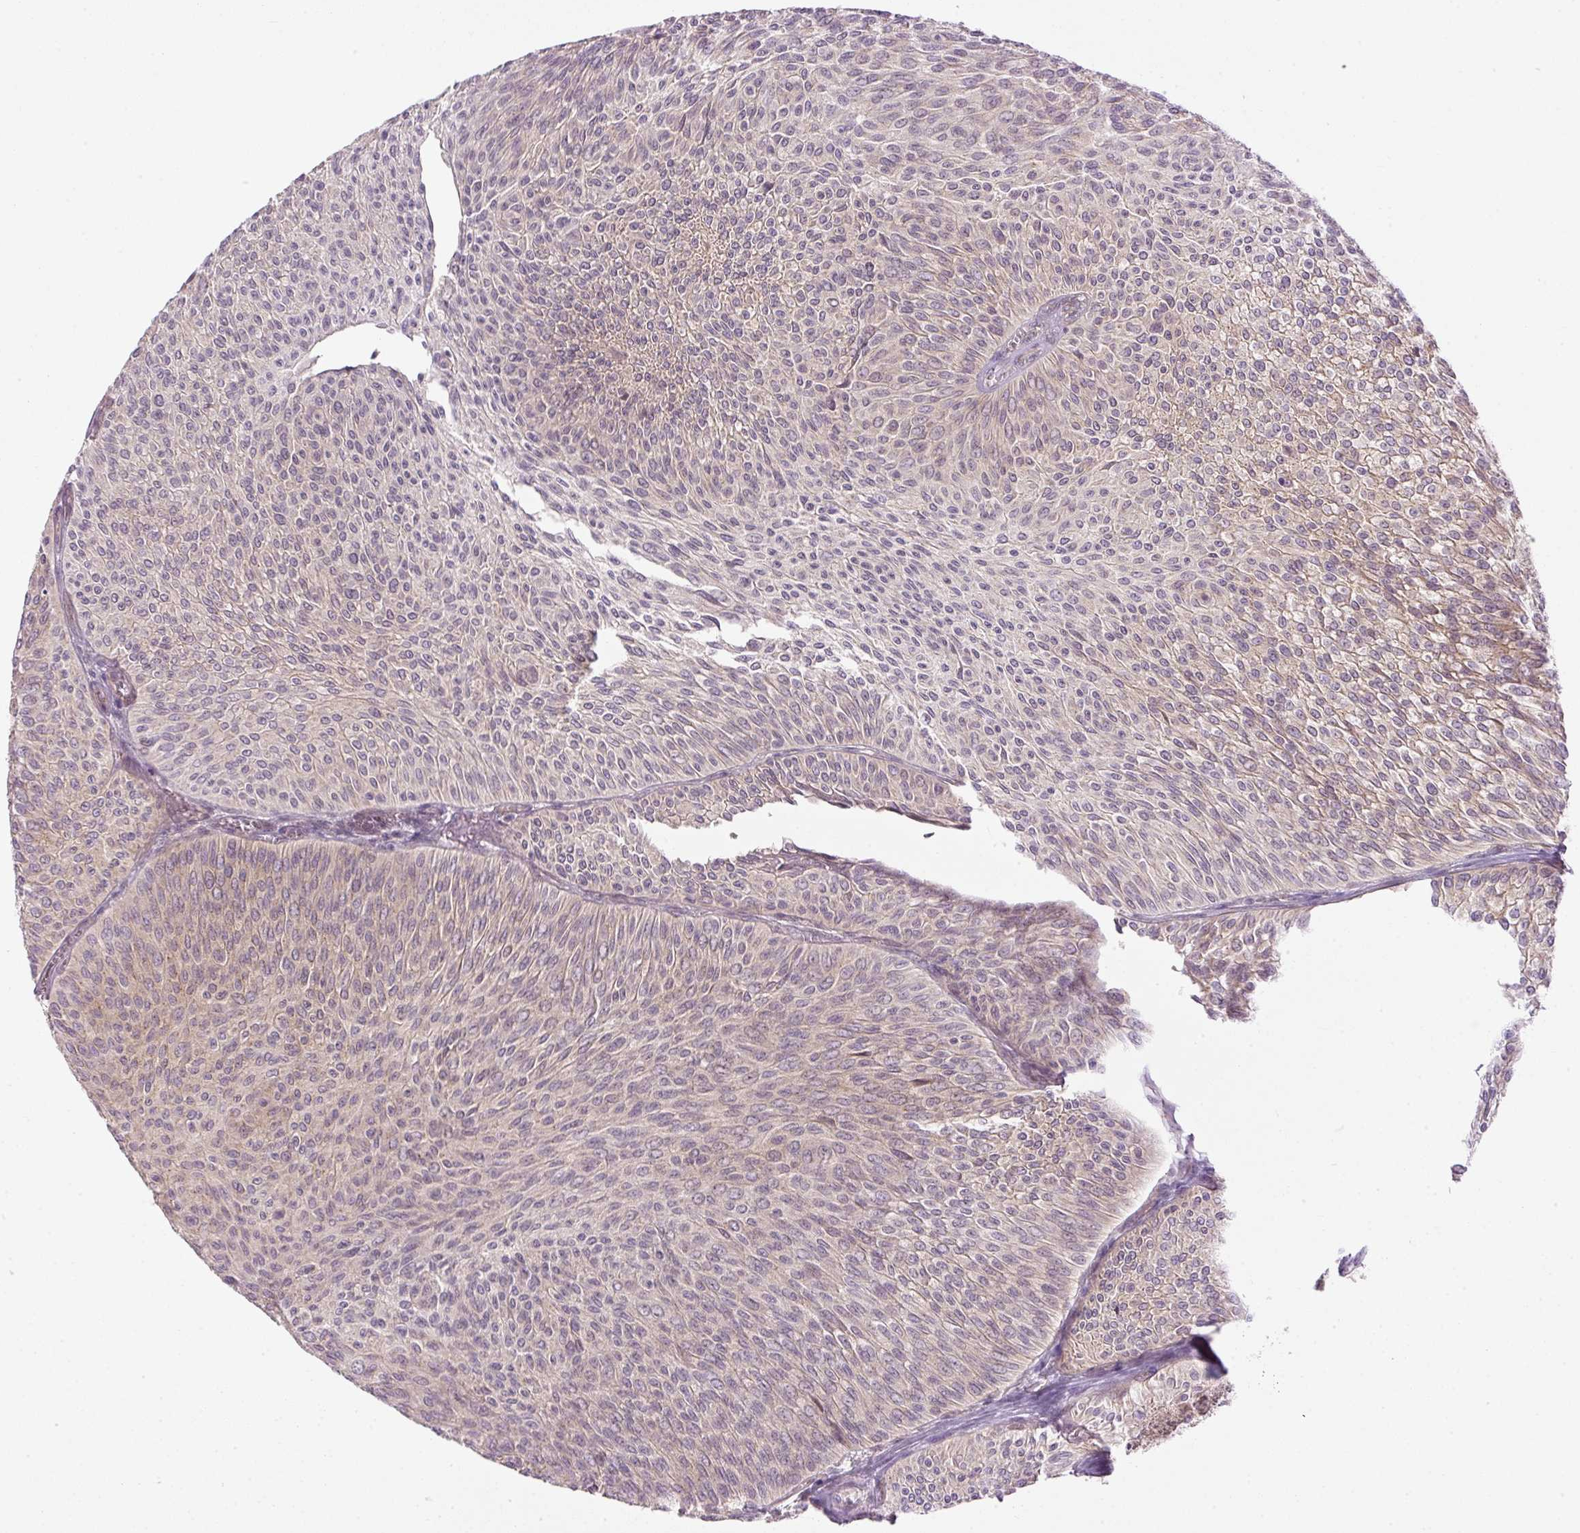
{"staining": {"intensity": "moderate", "quantity": "25%-75%", "location": "cytoplasmic/membranous"}, "tissue": "urothelial cancer", "cell_type": "Tumor cells", "image_type": "cancer", "snomed": [{"axis": "morphology", "description": "Urothelial carcinoma, Low grade"}, {"axis": "topography", "description": "Urinary bladder"}], "caption": "Brown immunohistochemical staining in urothelial cancer reveals moderate cytoplasmic/membranous positivity in approximately 25%-75% of tumor cells. The staining was performed using DAB, with brown indicating positive protein expression. Nuclei are stained blue with hematoxylin.", "gene": "MZT2B", "patient": {"sex": "male", "age": 91}}